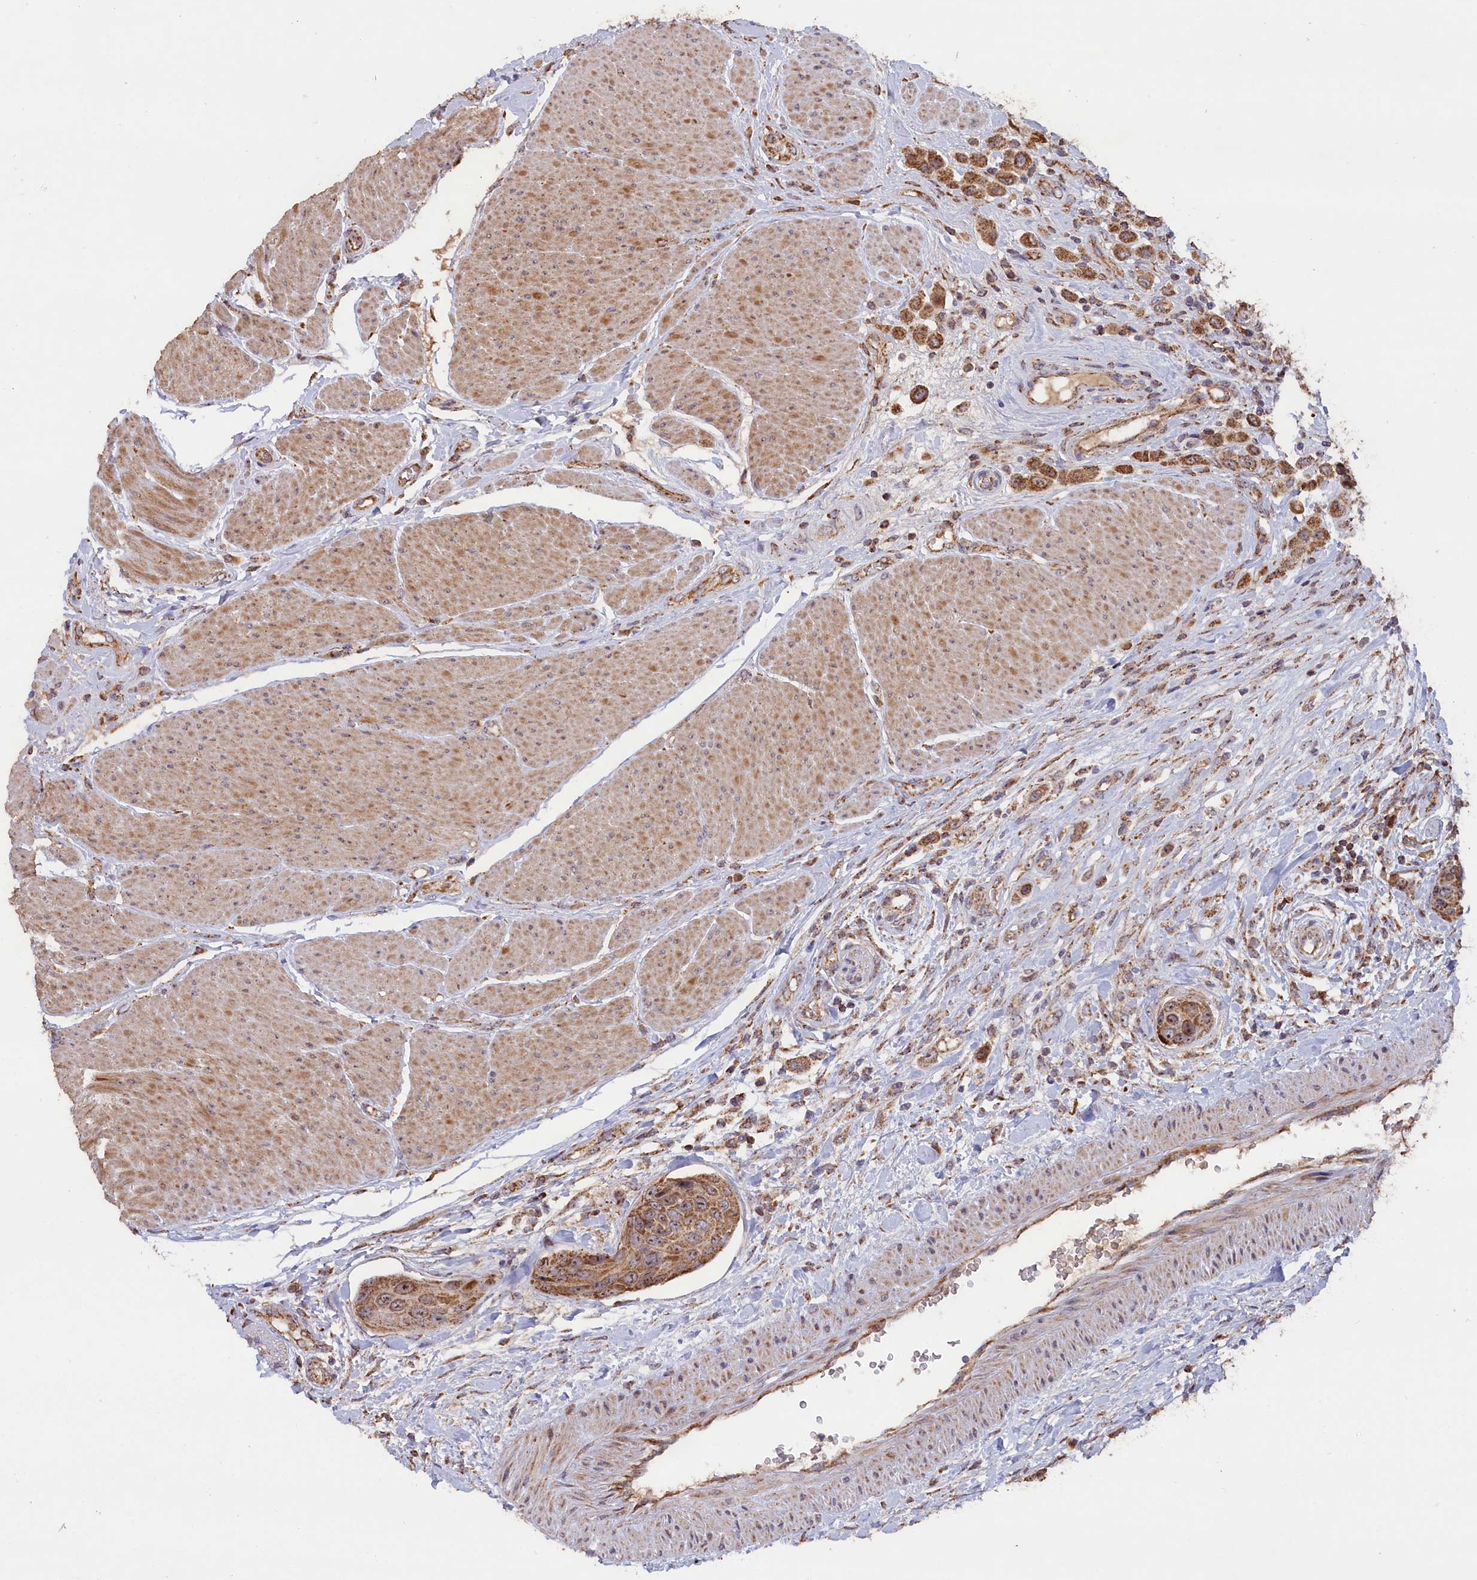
{"staining": {"intensity": "moderate", "quantity": ">75%", "location": "cytoplasmic/membranous"}, "tissue": "urothelial cancer", "cell_type": "Tumor cells", "image_type": "cancer", "snomed": [{"axis": "morphology", "description": "Urothelial carcinoma, High grade"}, {"axis": "topography", "description": "Urinary bladder"}], "caption": "Protein staining by immunohistochemistry exhibits moderate cytoplasmic/membranous positivity in about >75% of tumor cells in urothelial carcinoma (high-grade). (brown staining indicates protein expression, while blue staining denotes nuclei).", "gene": "ZNF816", "patient": {"sex": "male", "age": 50}}